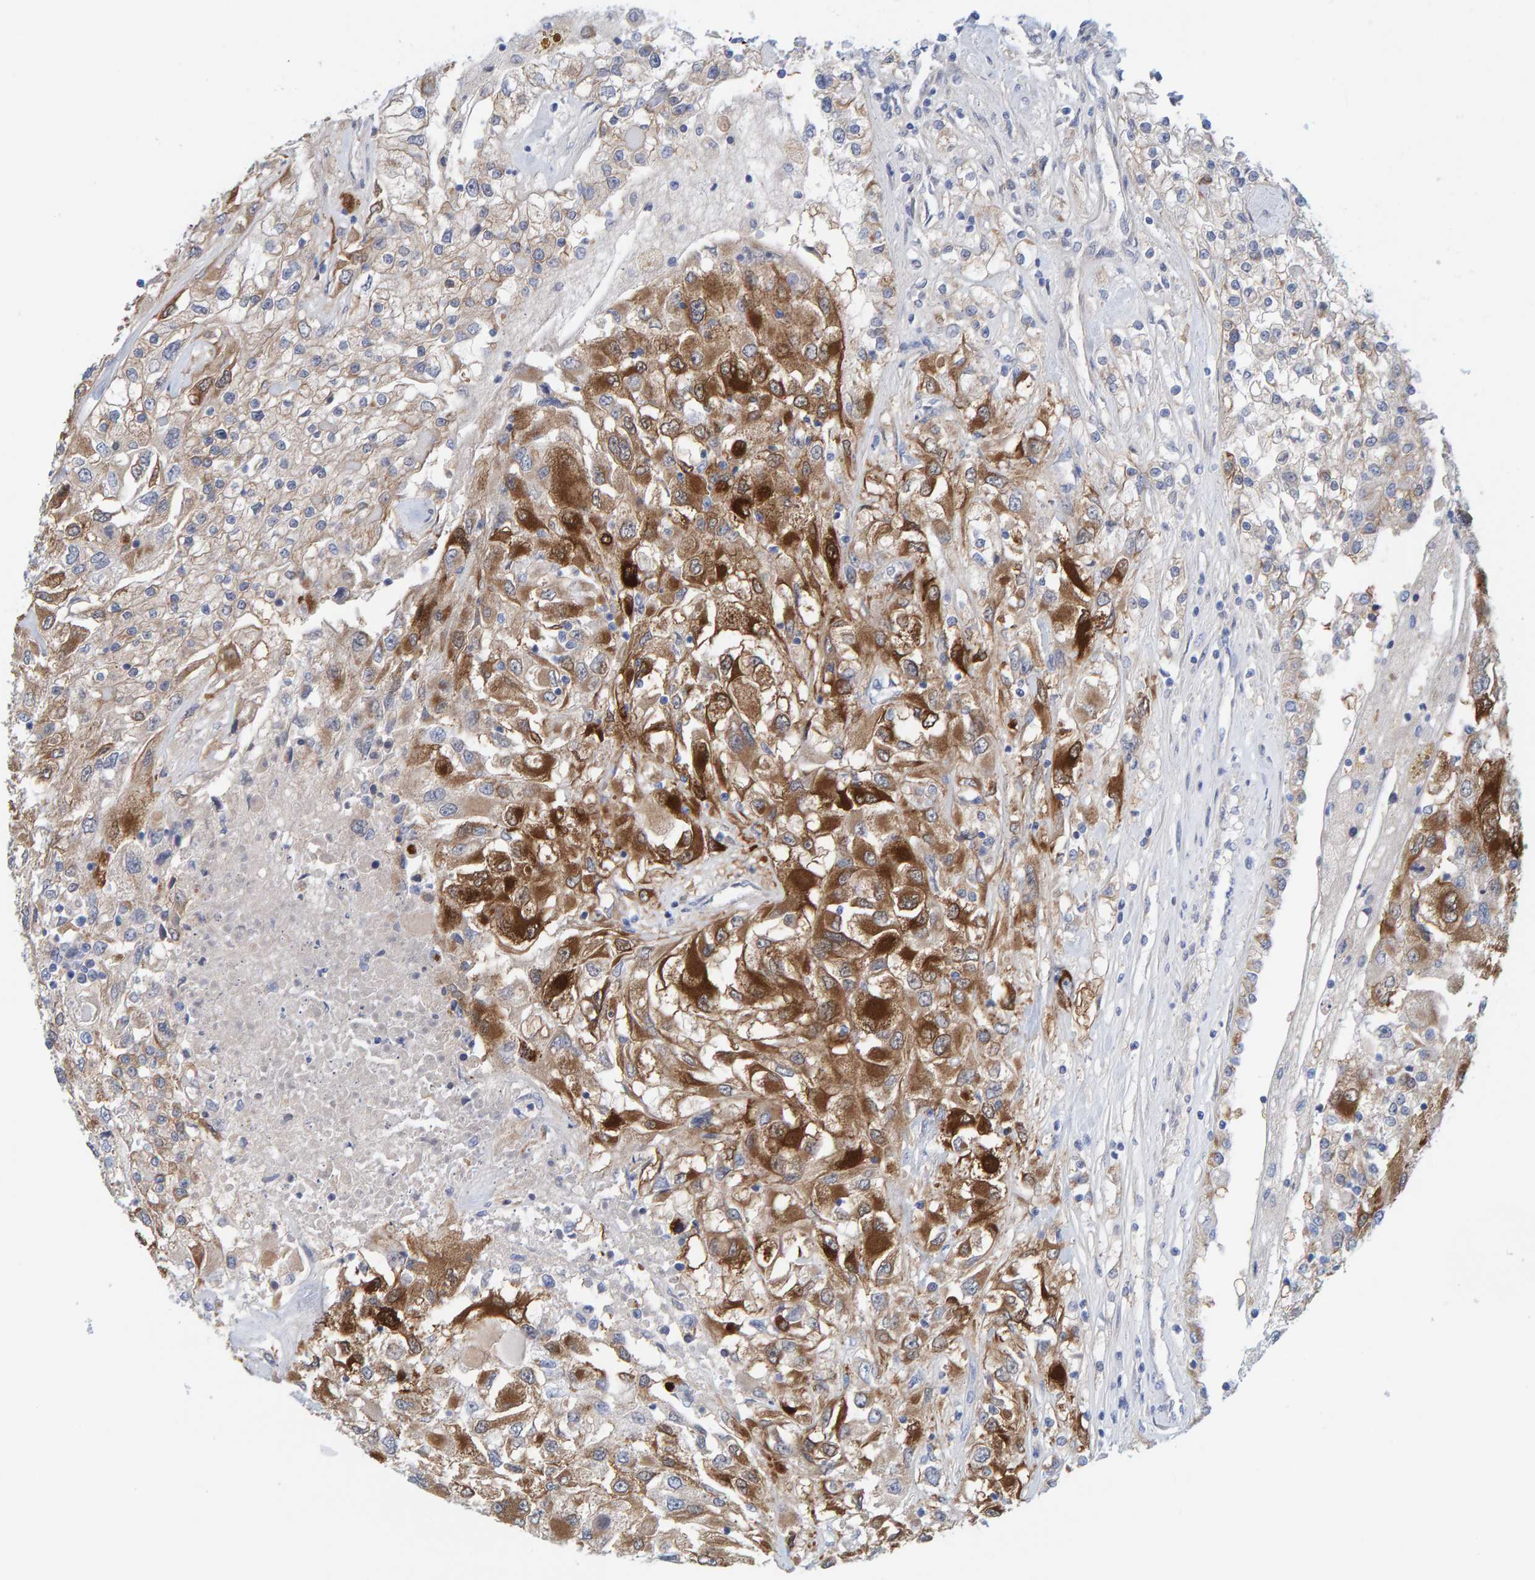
{"staining": {"intensity": "moderate", "quantity": "25%-75%", "location": "cytoplasmic/membranous"}, "tissue": "renal cancer", "cell_type": "Tumor cells", "image_type": "cancer", "snomed": [{"axis": "morphology", "description": "Adenocarcinoma, NOS"}, {"axis": "topography", "description": "Kidney"}], "caption": "A photomicrograph of adenocarcinoma (renal) stained for a protein reveals moderate cytoplasmic/membranous brown staining in tumor cells.", "gene": "KLHL11", "patient": {"sex": "female", "age": 52}}